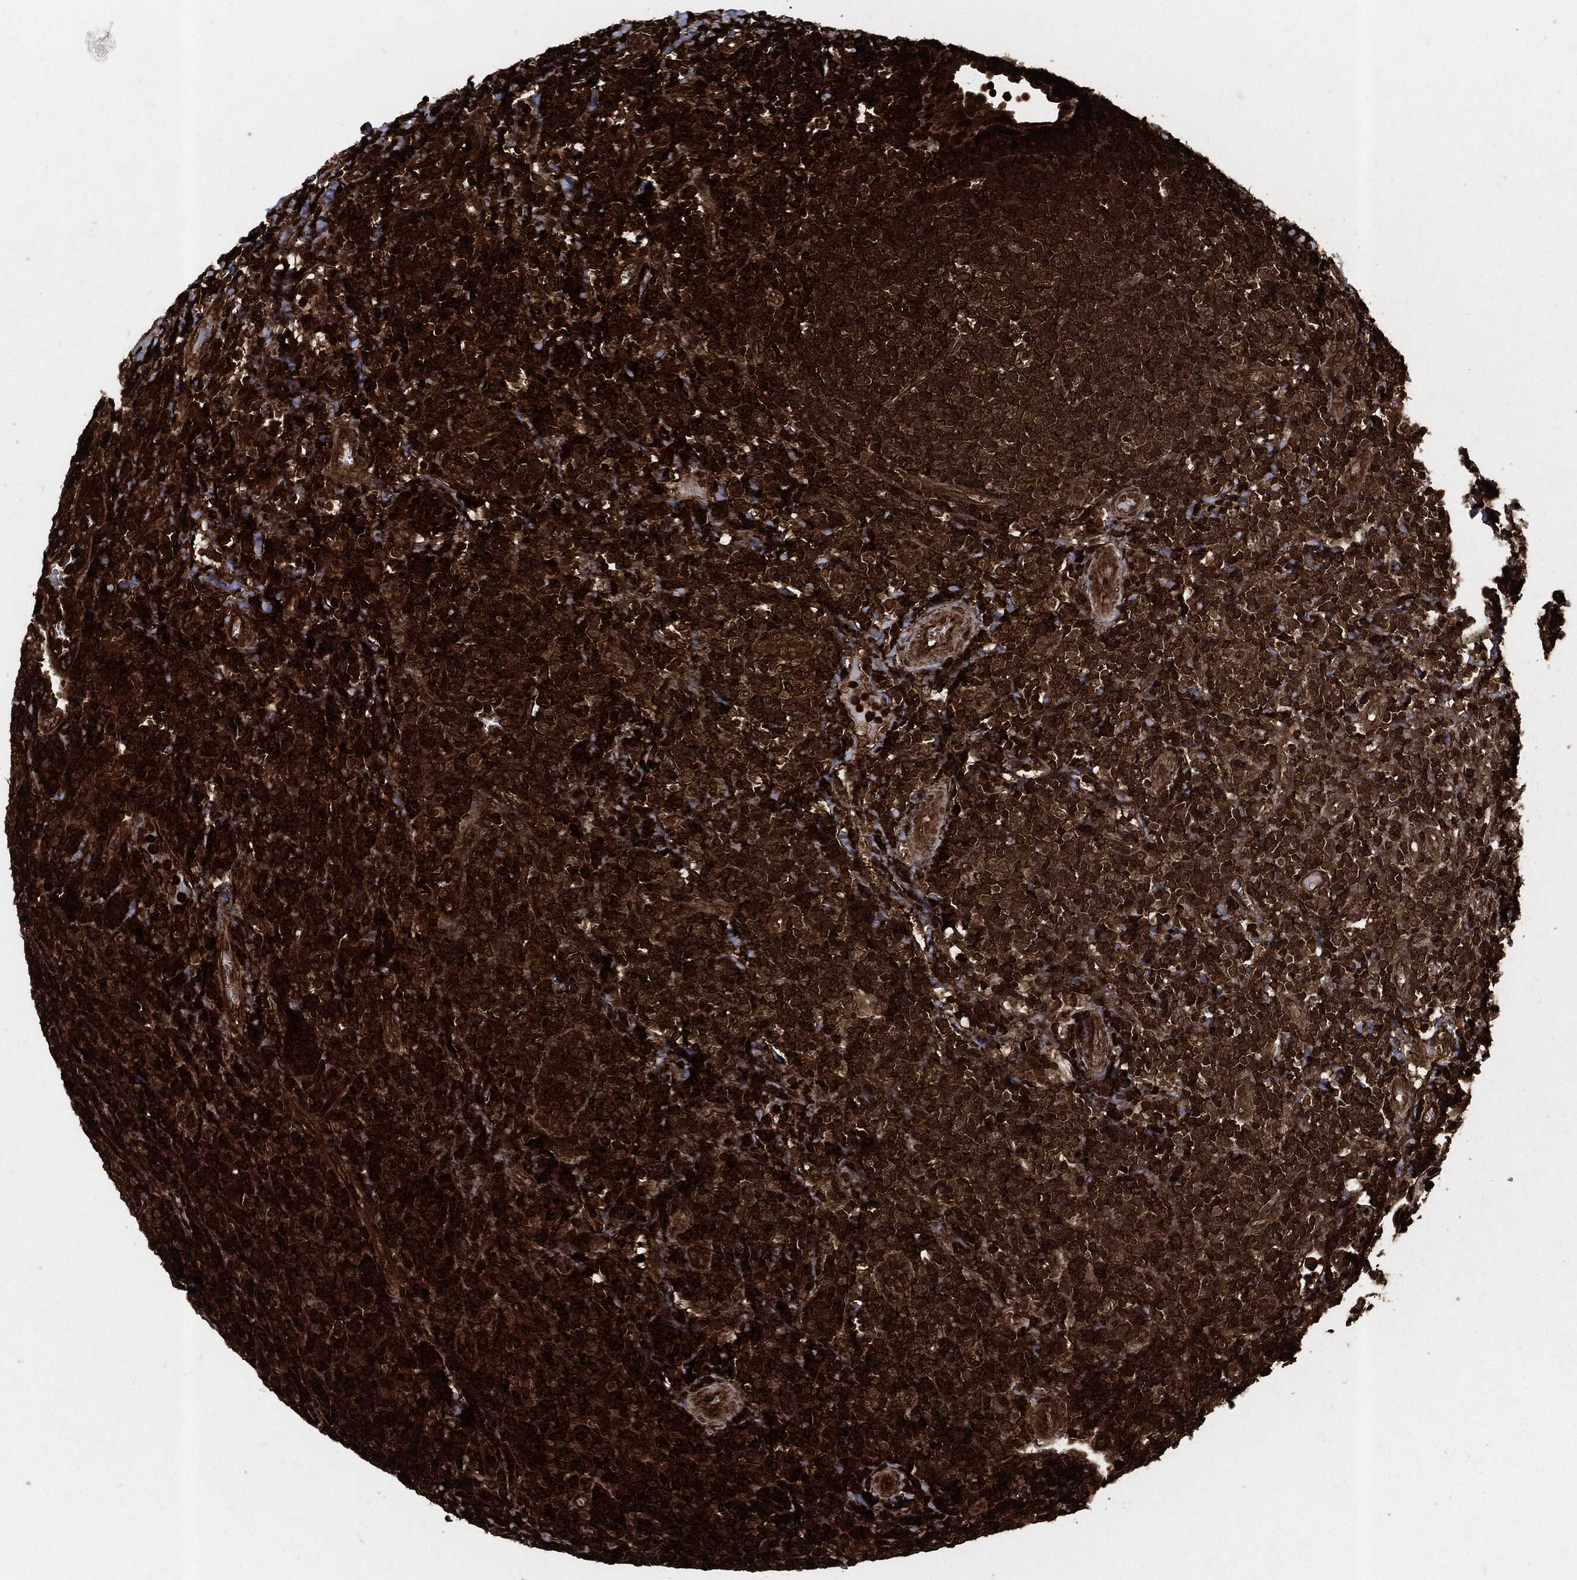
{"staining": {"intensity": "strong", "quantity": ">75%", "location": "cytoplasmic/membranous"}, "tissue": "tonsil", "cell_type": "Germinal center cells", "image_type": "normal", "snomed": [{"axis": "morphology", "description": "Normal tissue, NOS"}, {"axis": "topography", "description": "Tonsil"}], "caption": "Human tonsil stained for a protein (brown) displays strong cytoplasmic/membranous positive positivity in about >75% of germinal center cells.", "gene": "YWHAB", "patient": {"sex": "female", "age": 5}}